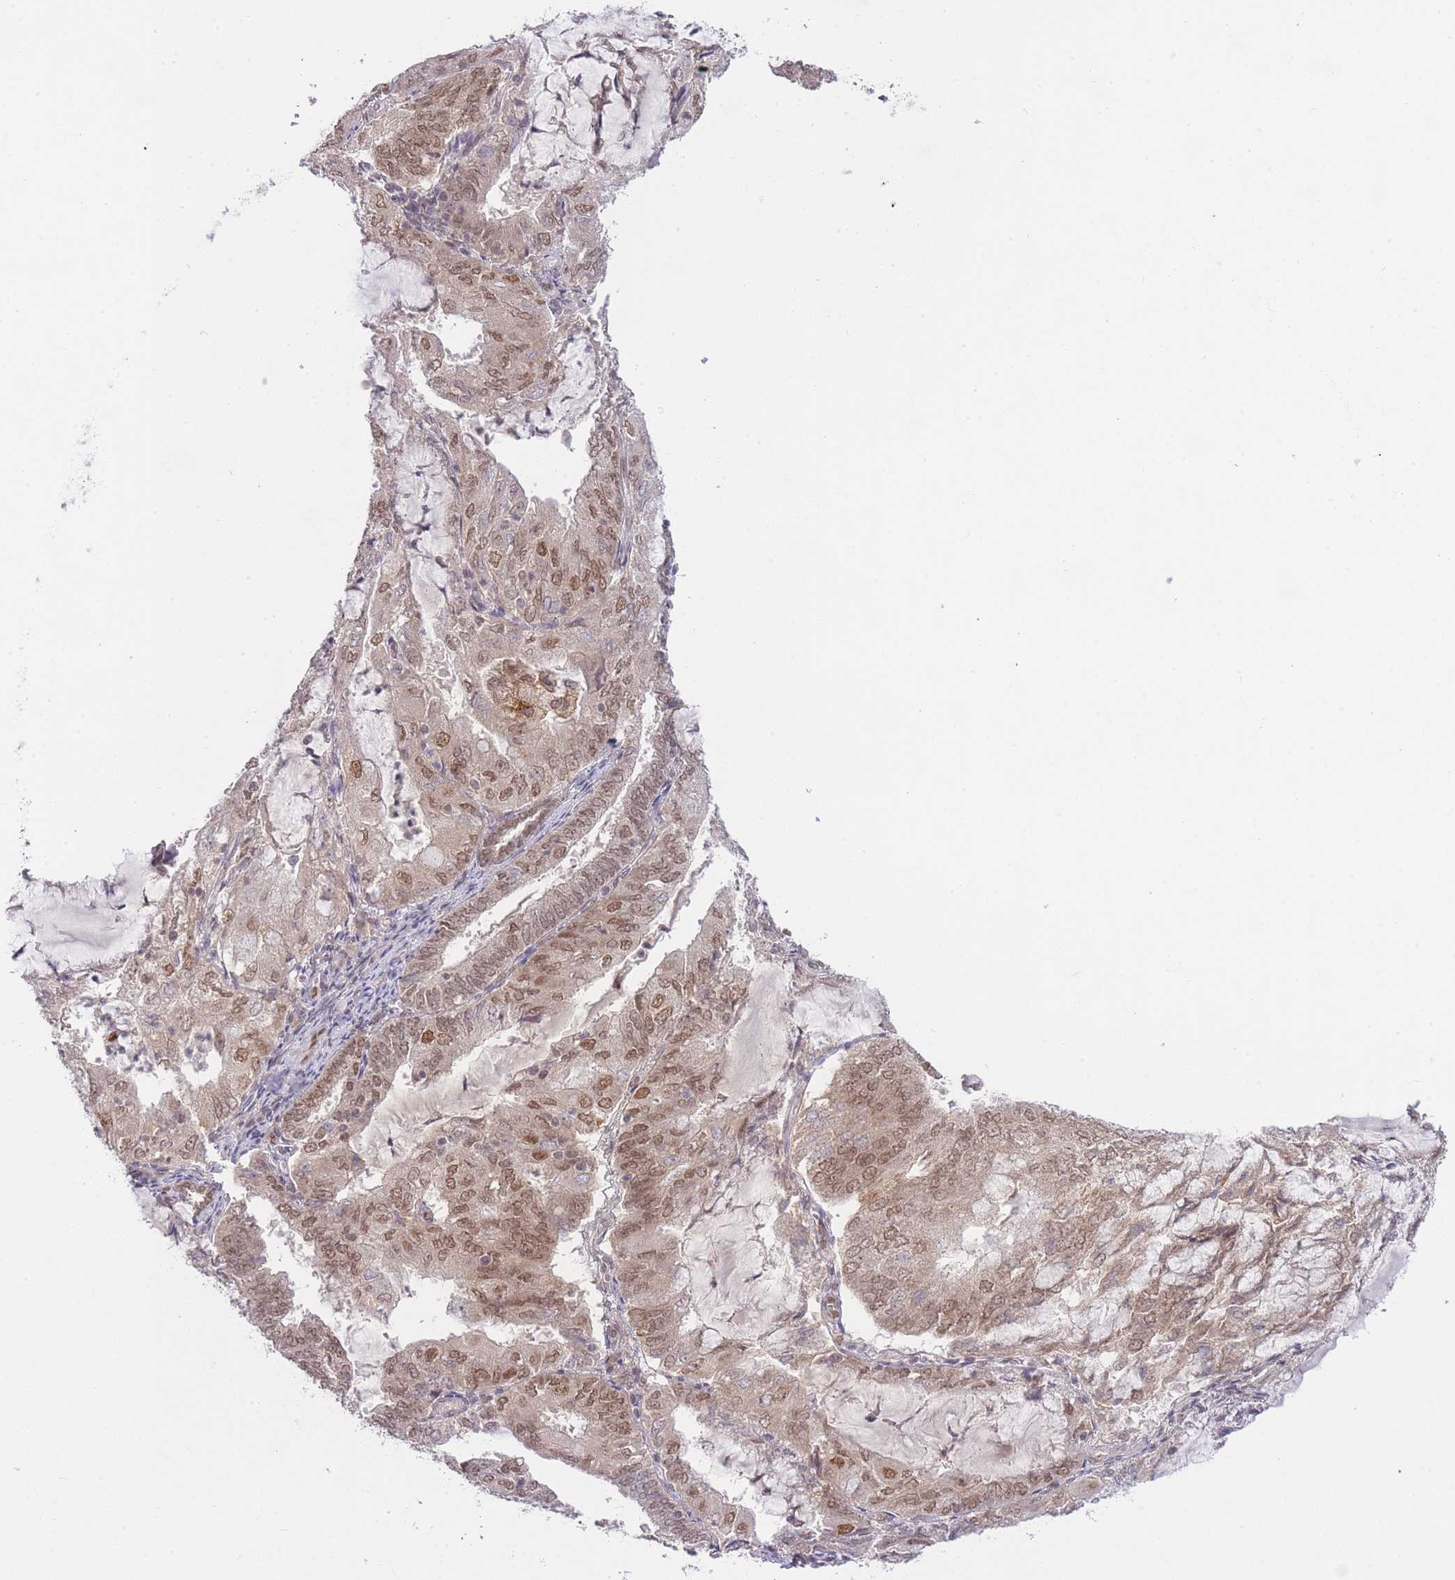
{"staining": {"intensity": "moderate", "quantity": "25%-75%", "location": "nuclear"}, "tissue": "endometrial cancer", "cell_type": "Tumor cells", "image_type": "cancer", "snomed": [{"axis": "morphology", "description": "Adenocarcinoma, NOS"}, {"axis": "topography", "description": "Endometrium"}], "caption": "A high-resolution image shows immunohistochemistry (IHC) staining of endometrial adenocarcinoma, which exhibits moderate nuclear positivity in approximately 25%-75% of tumor cells.", "gene": "TMED3", "patient": {"sex": "female", "age": 81}}